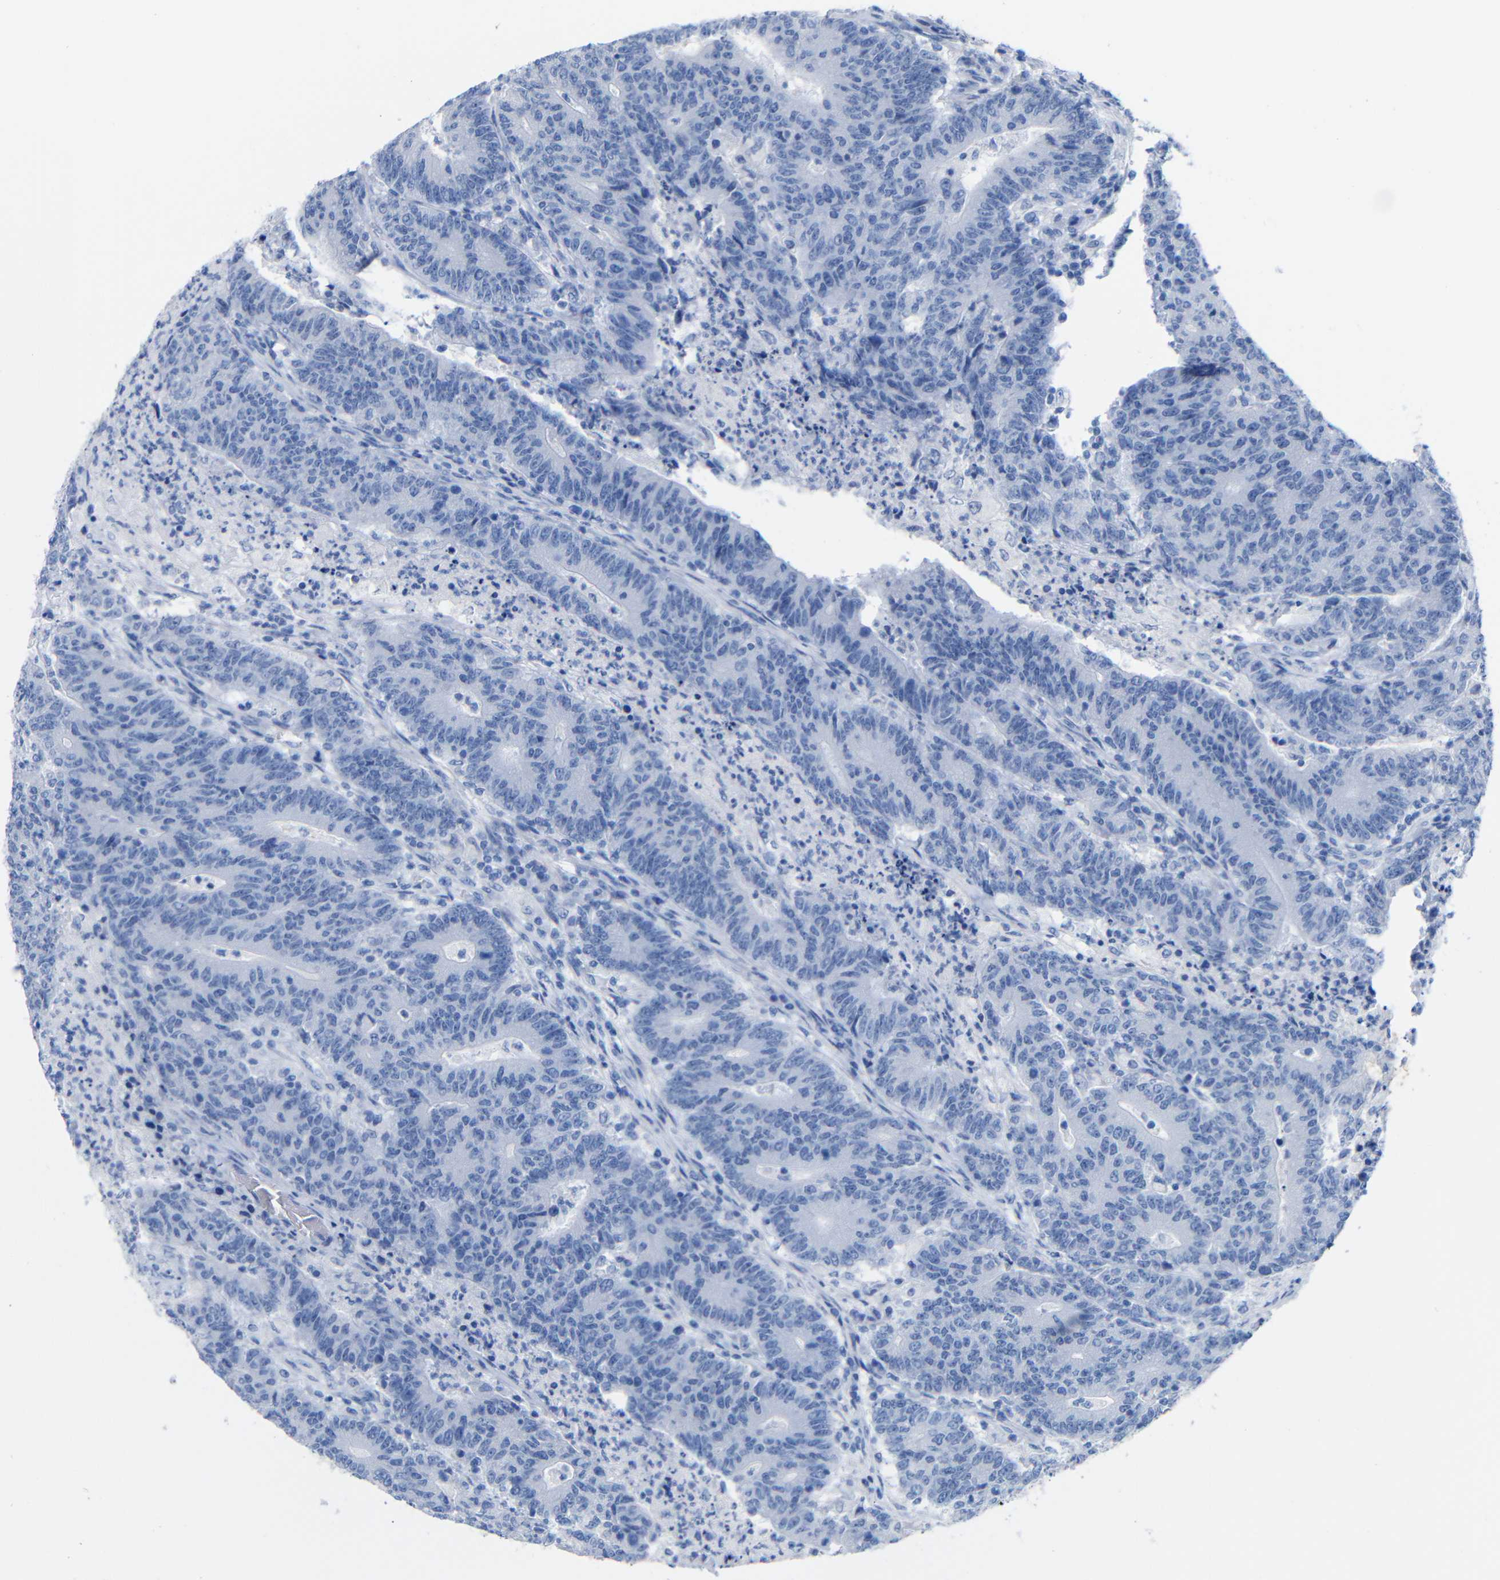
{"staining": {"intensity": "negative", "quantity": "none", "location": "none"}, "tissue": "colorectal cancer", "cell_type": "Tumor cells", "image_type": "cancer", "snomed": [{"axis": "morphology", "description": "Normal tissue, NOS"}, {"axis": "morphology", "description": "Adenocarcinoma, NOS"}, {"axis": "topography", "description": "Colon"}], "caption": "Protein analysis of colorectal adenocarcinoma shows no significant expression in tumor cells.", "gene": "CGNL1", "patient": {"sex": "female", "age": 75}}